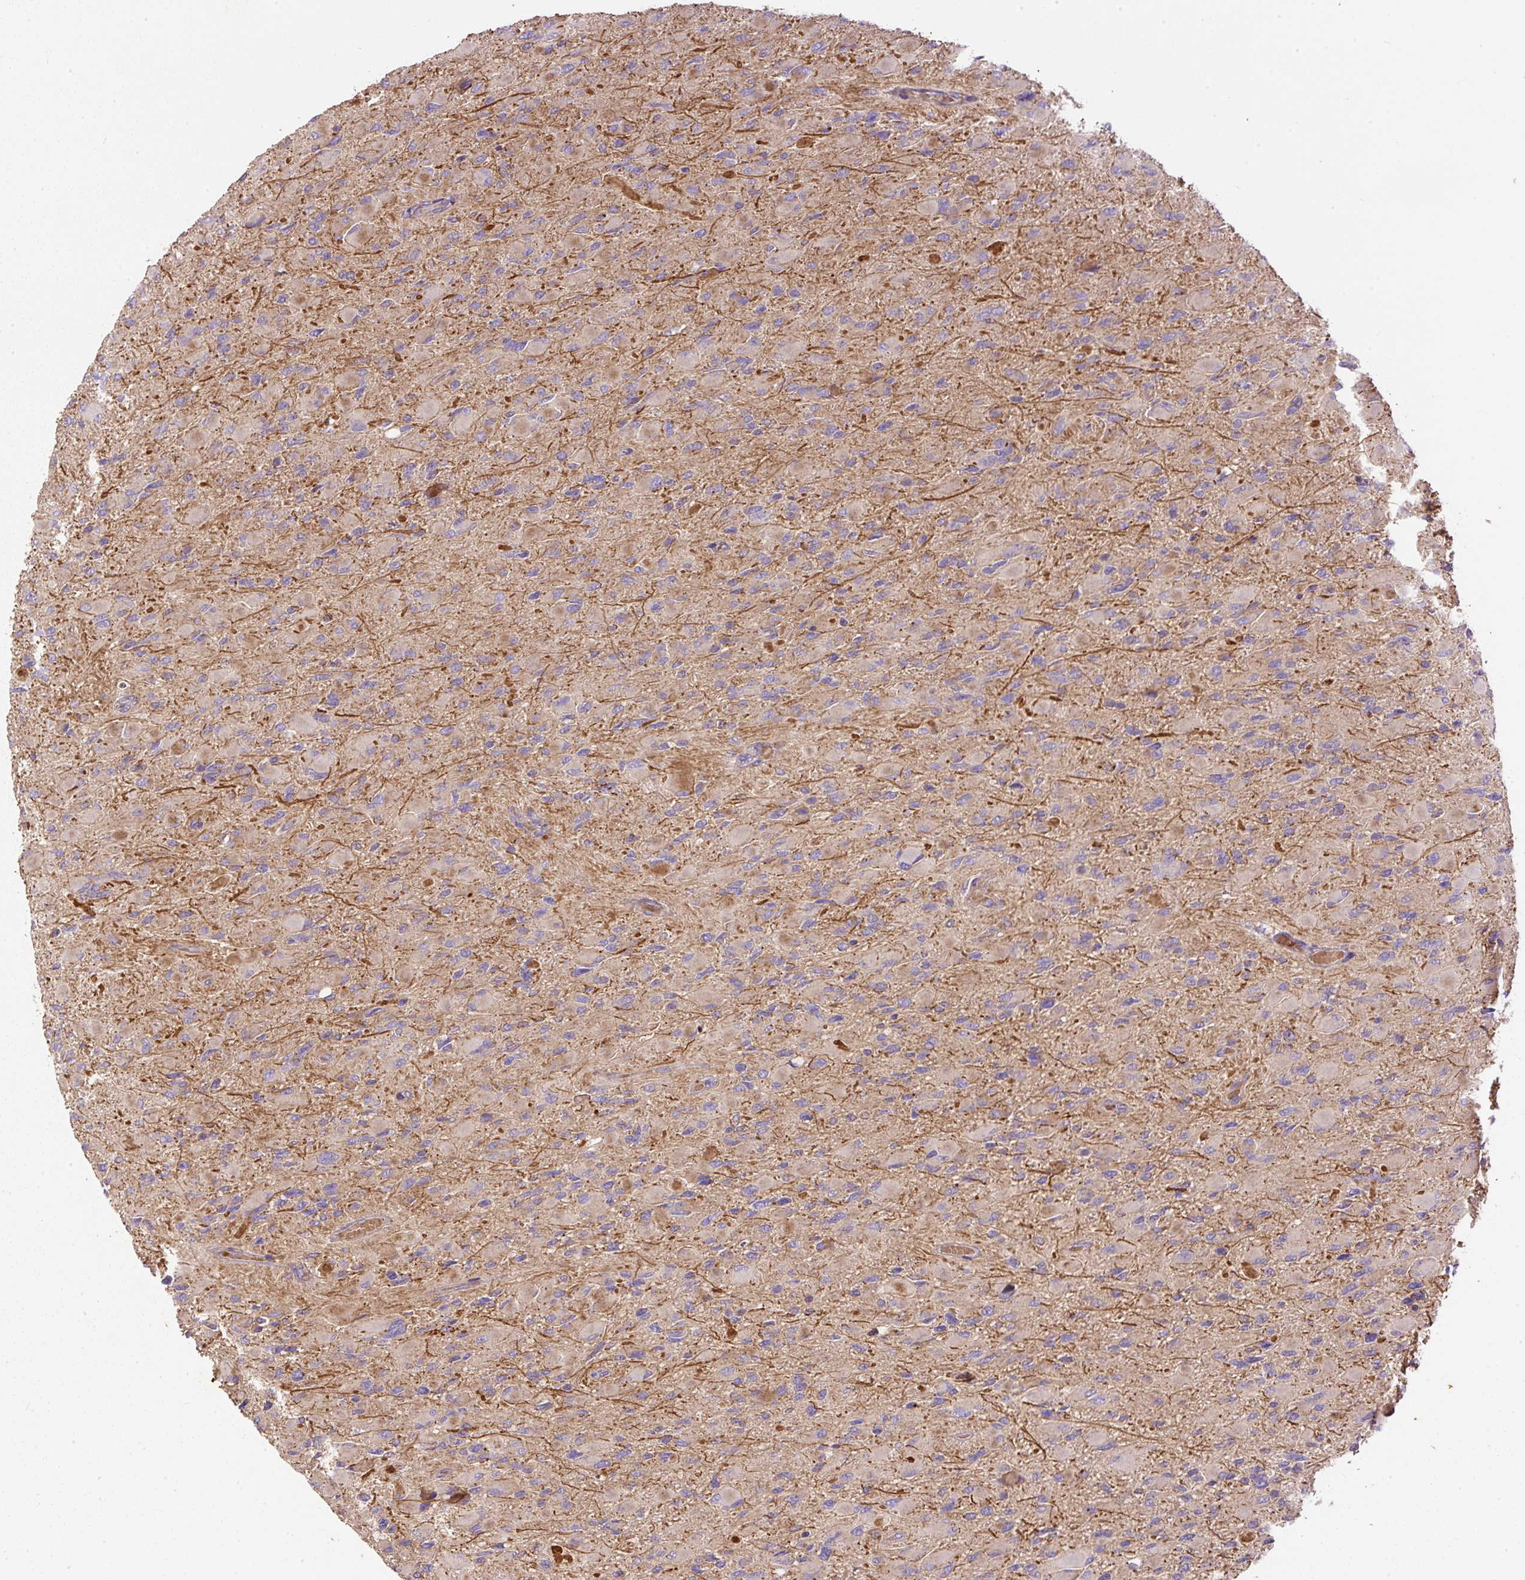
{"staining": {"intensity": "negative", "quantity": "none", "location": "none"}, "tissue": "glioma", "cell_type": "Tumor cells", "image_type": "cancer", "snomed": [{"axis": "morphology", "description": "Glioma, malignant, High grade"}, {"axis": "topography", "description": "Cerebral cortex"}], "caption": "IHC of human glioma demonstrates no positivity in tumor cells.", "gene": "DAPK1", "patient": {"sex": "female", "age": 36}}